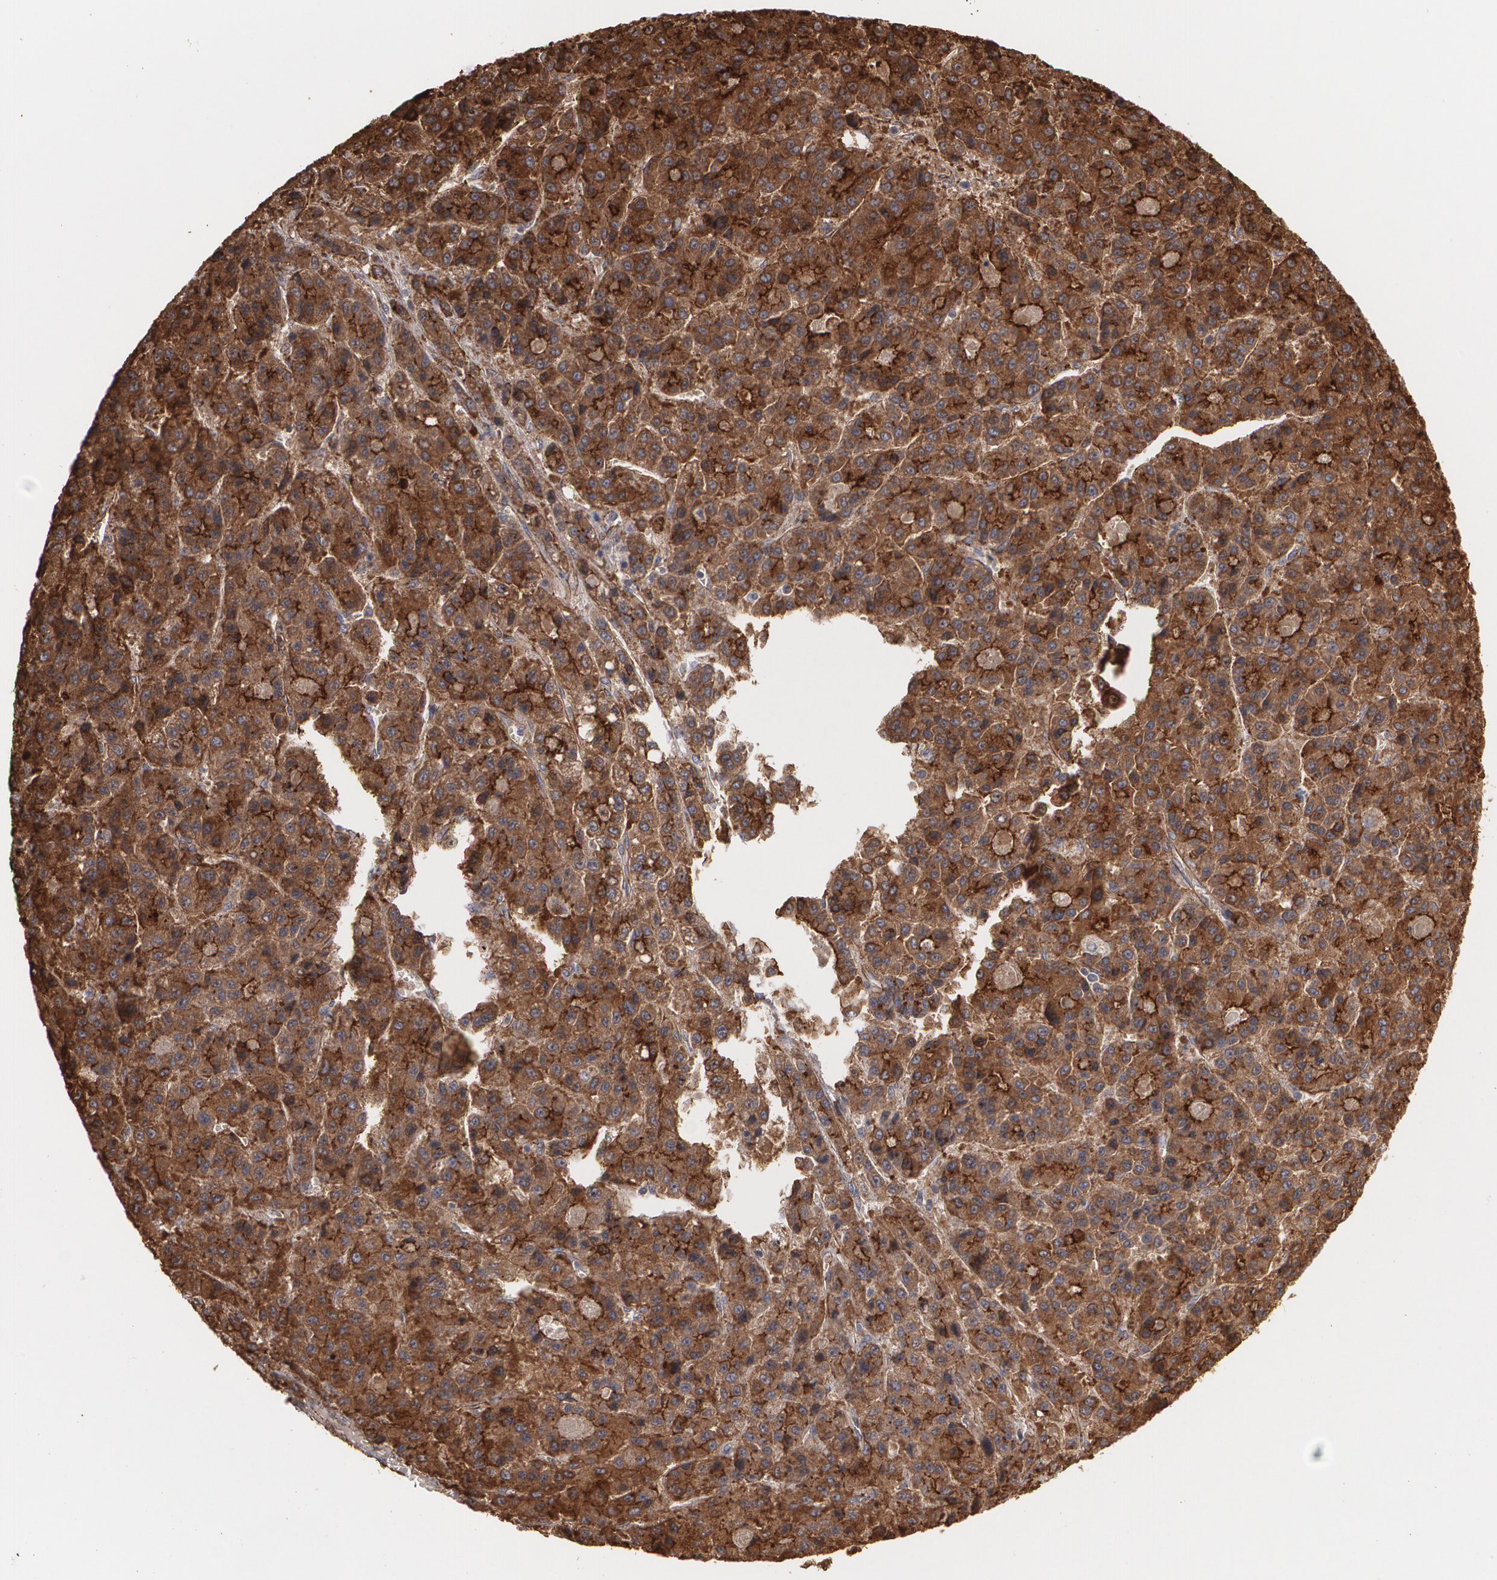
{"staining": {"intensity": "strong", "quantity": ">75%", "location": "cytoplasmic/membranous"}, "tissue": "liver cancer", "cell_type": "Tumor cells", "image_type": "cancer", "snomed": [{"axis": "morphology", "description": "Carcinoma, Hepatocellular, NOS"}, {"axis": "topography", "description": "Liver"}], "caption": "Tumor cells demonstrate high levels of strong cytoplasmic/membranous staining in about >75% of cells in human liver cancer.", "gene": "TJP1", "patient": {"sex": "male", "age": 70}}